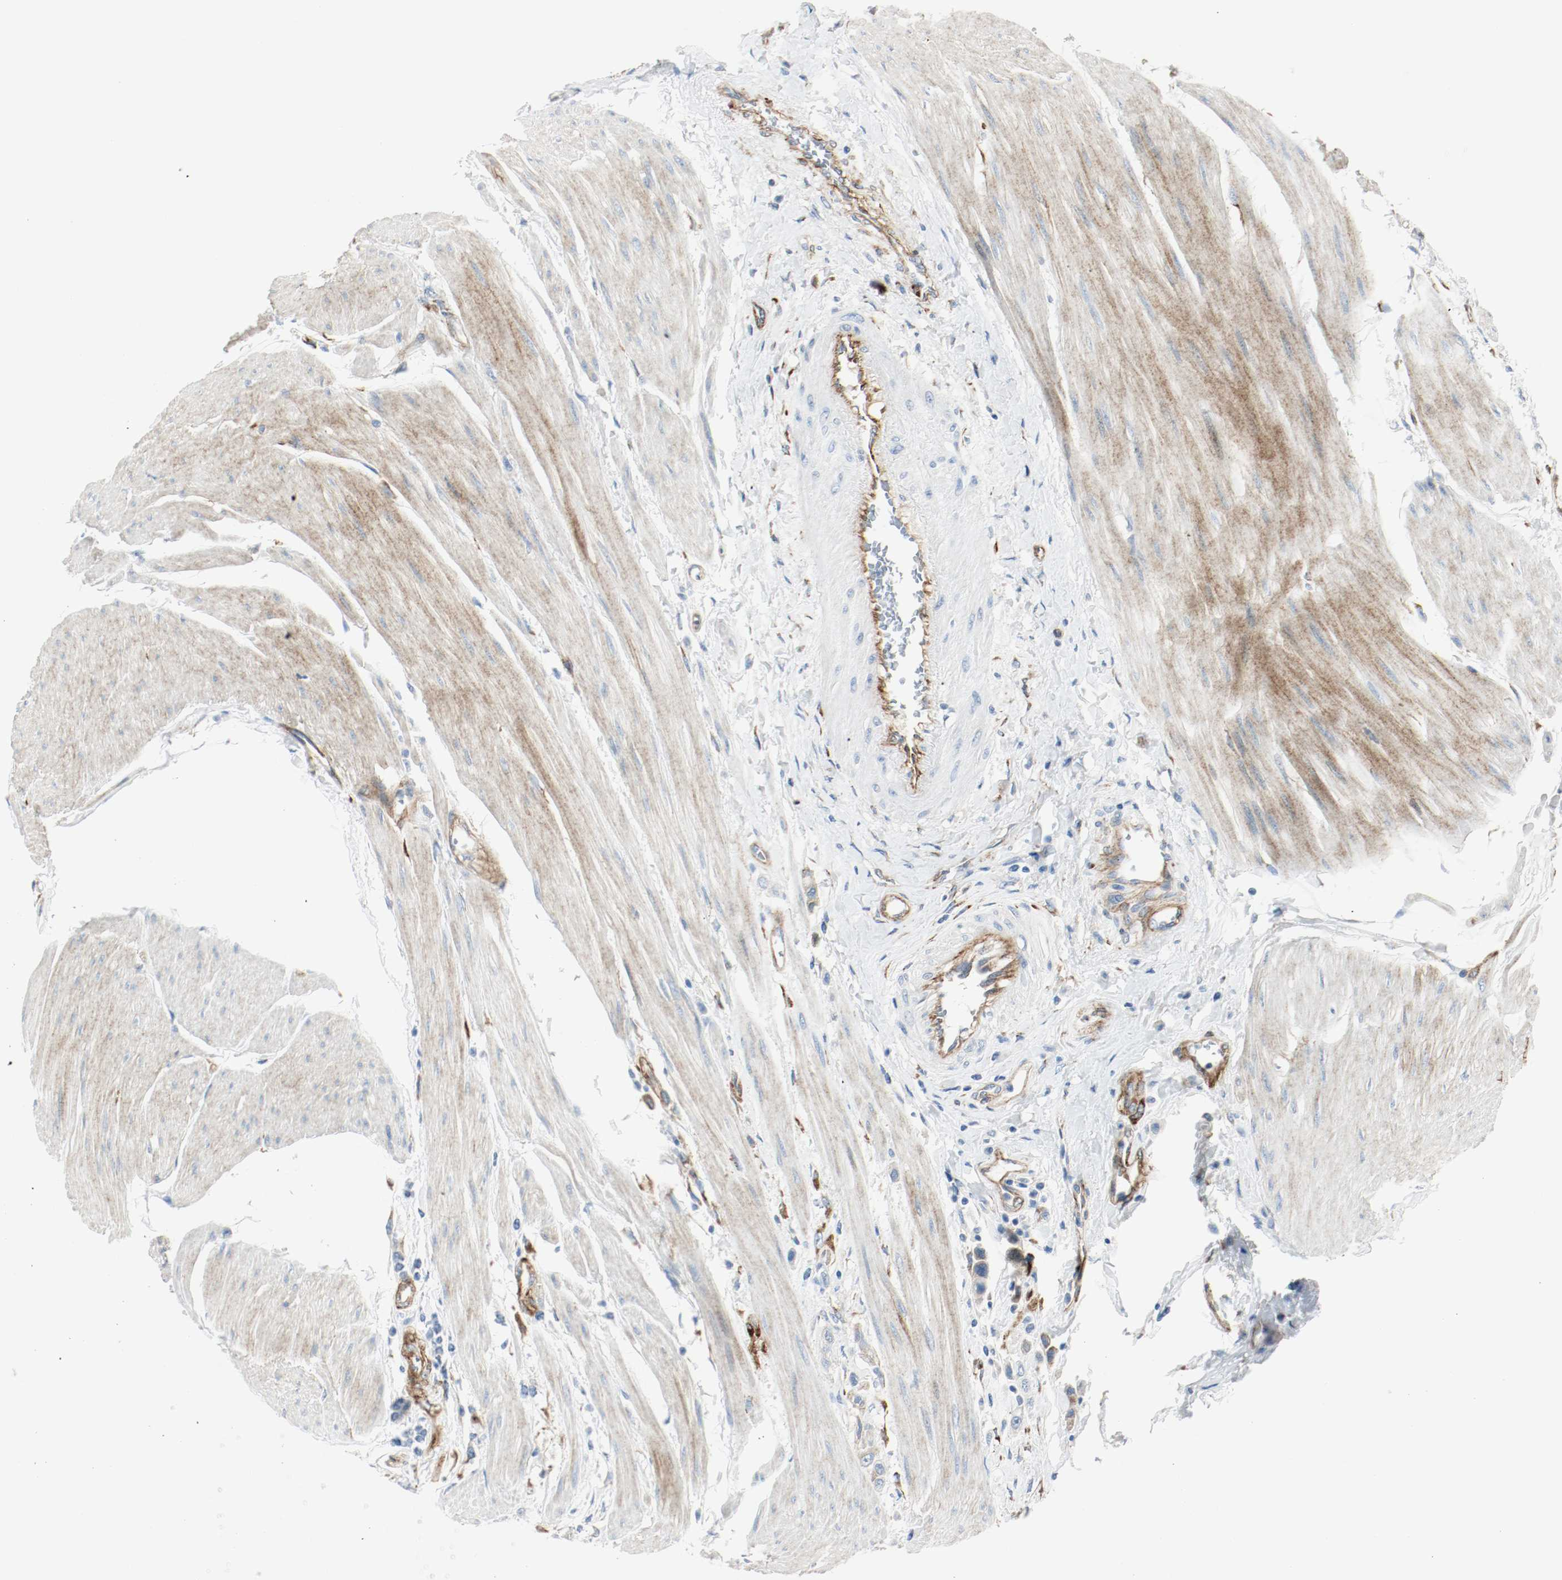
{"staining": {"intensity": "moderate", "quantity": "<25%", "location": "cytoplasmic/membranous"}, "tissue": "urothelial cancer", "cell_type": "Tumor cells", "image_type": "cancer", "snomed": [{"axis": "morphology", "description": "Urothelial carcinoma, High grade"}, {"axis": "topography", "description": "Urinary bladder"}], "caption": "High-grade urothelial carcinoma tissue exhibits moderate cytoplasmic/membranous staining in about <25% of tumor cells, visualized by immunohistochemistry. (Brightfield microscopy of DAB IHC at high magnification).", "gene": "LAMB1", "patient": {"sex": "male", "age": 50}}